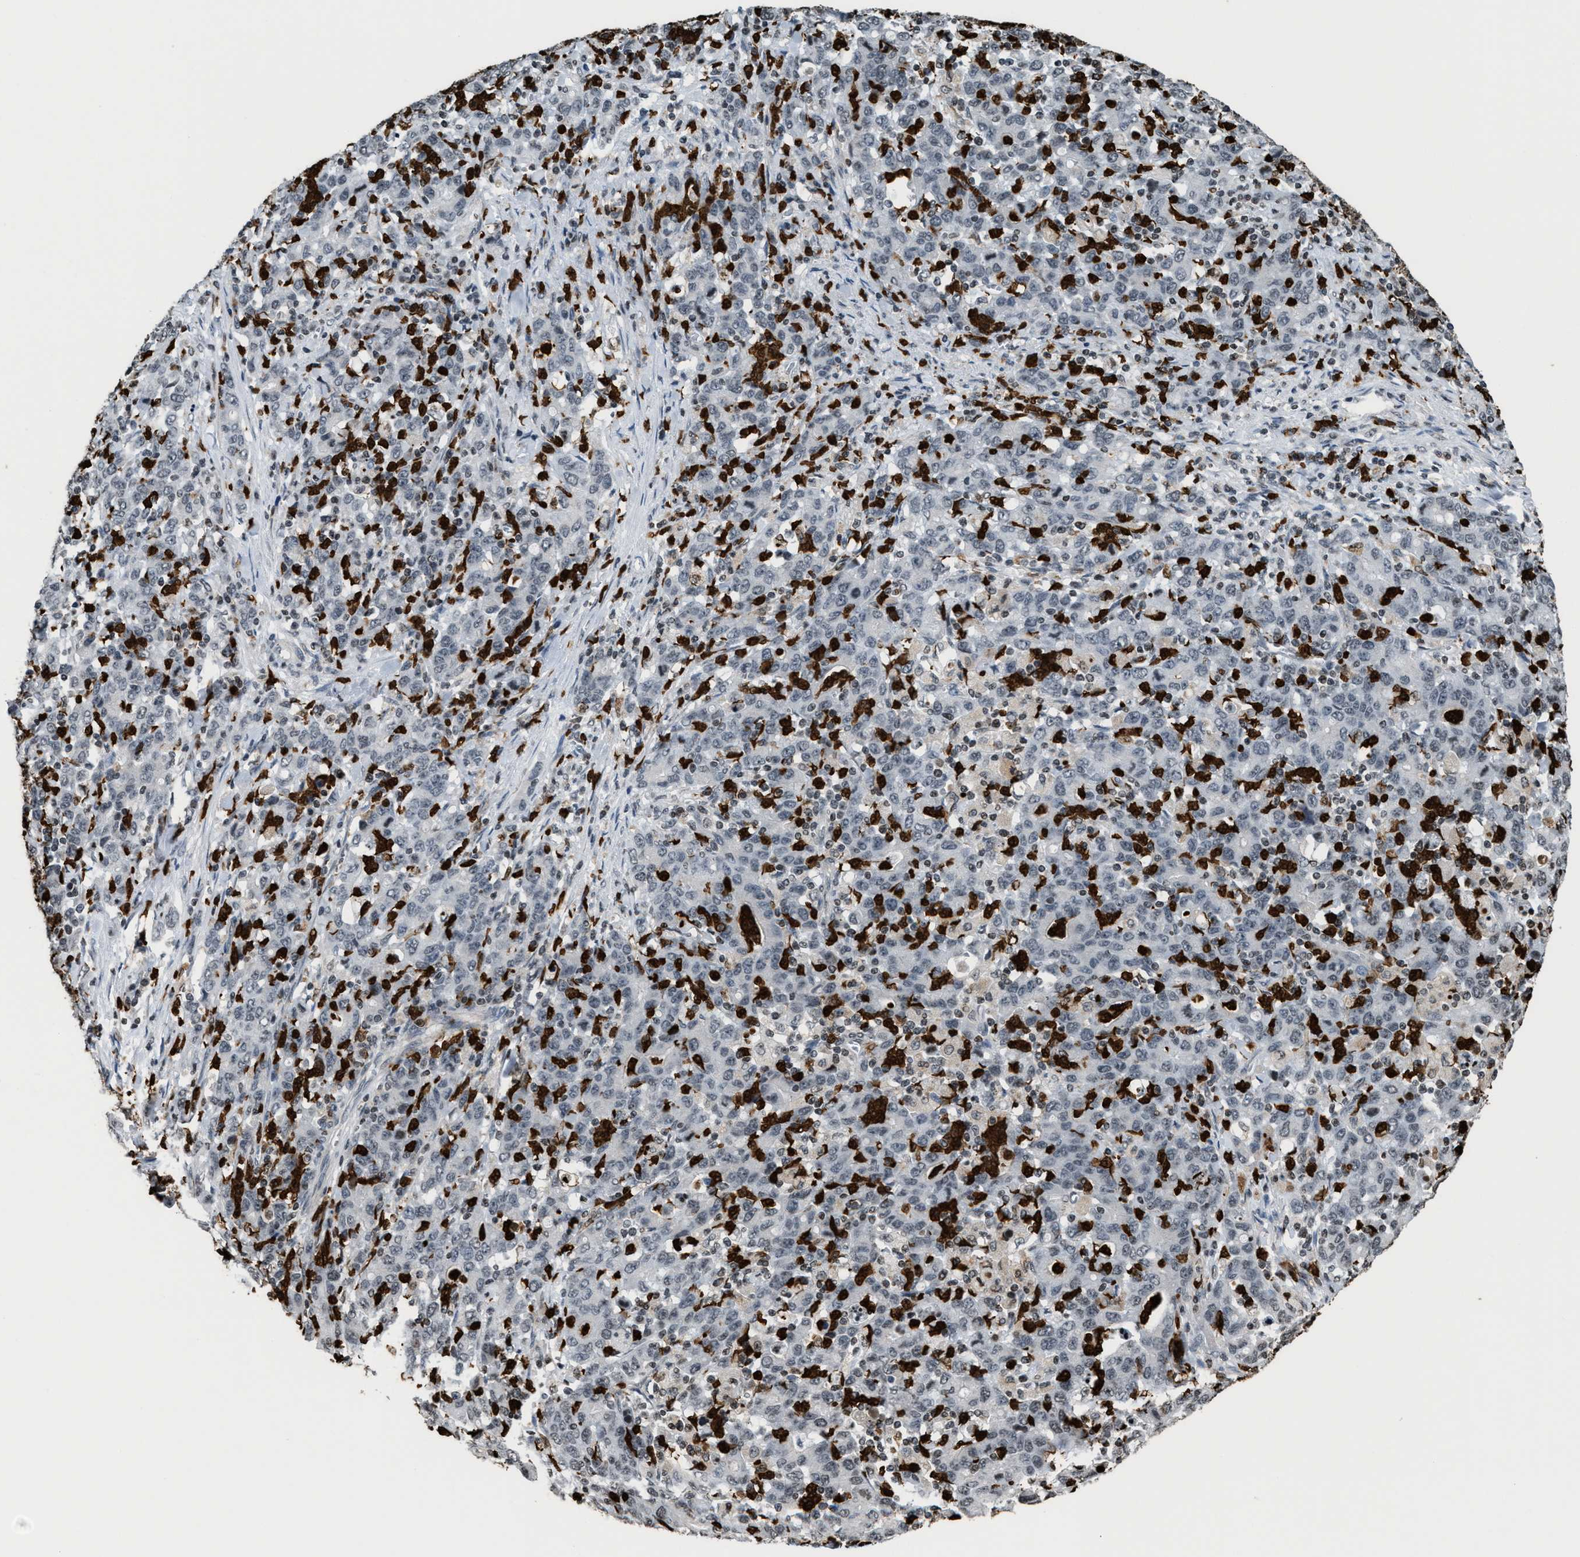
{"staining": {"intensity": "negative", "quantity": "none", "location": "none"}, "tissue": "stomach cancer", "cell_type": "Tumor cells", "image_type": "cancer", "snomed": [{"axis": "morphology", "description": "Adenocarcinoma, NOS"}, {"axis": "topography", "description": "Stomach, upper"}], "caption": "This is an immunohistochemistry (IHC) micrograph of stomach cancer (adenocarcinoma). There is no expression in tumor cells.", "gene": "PRUNE2", "patient": {"sex": "male", "age": 69}}